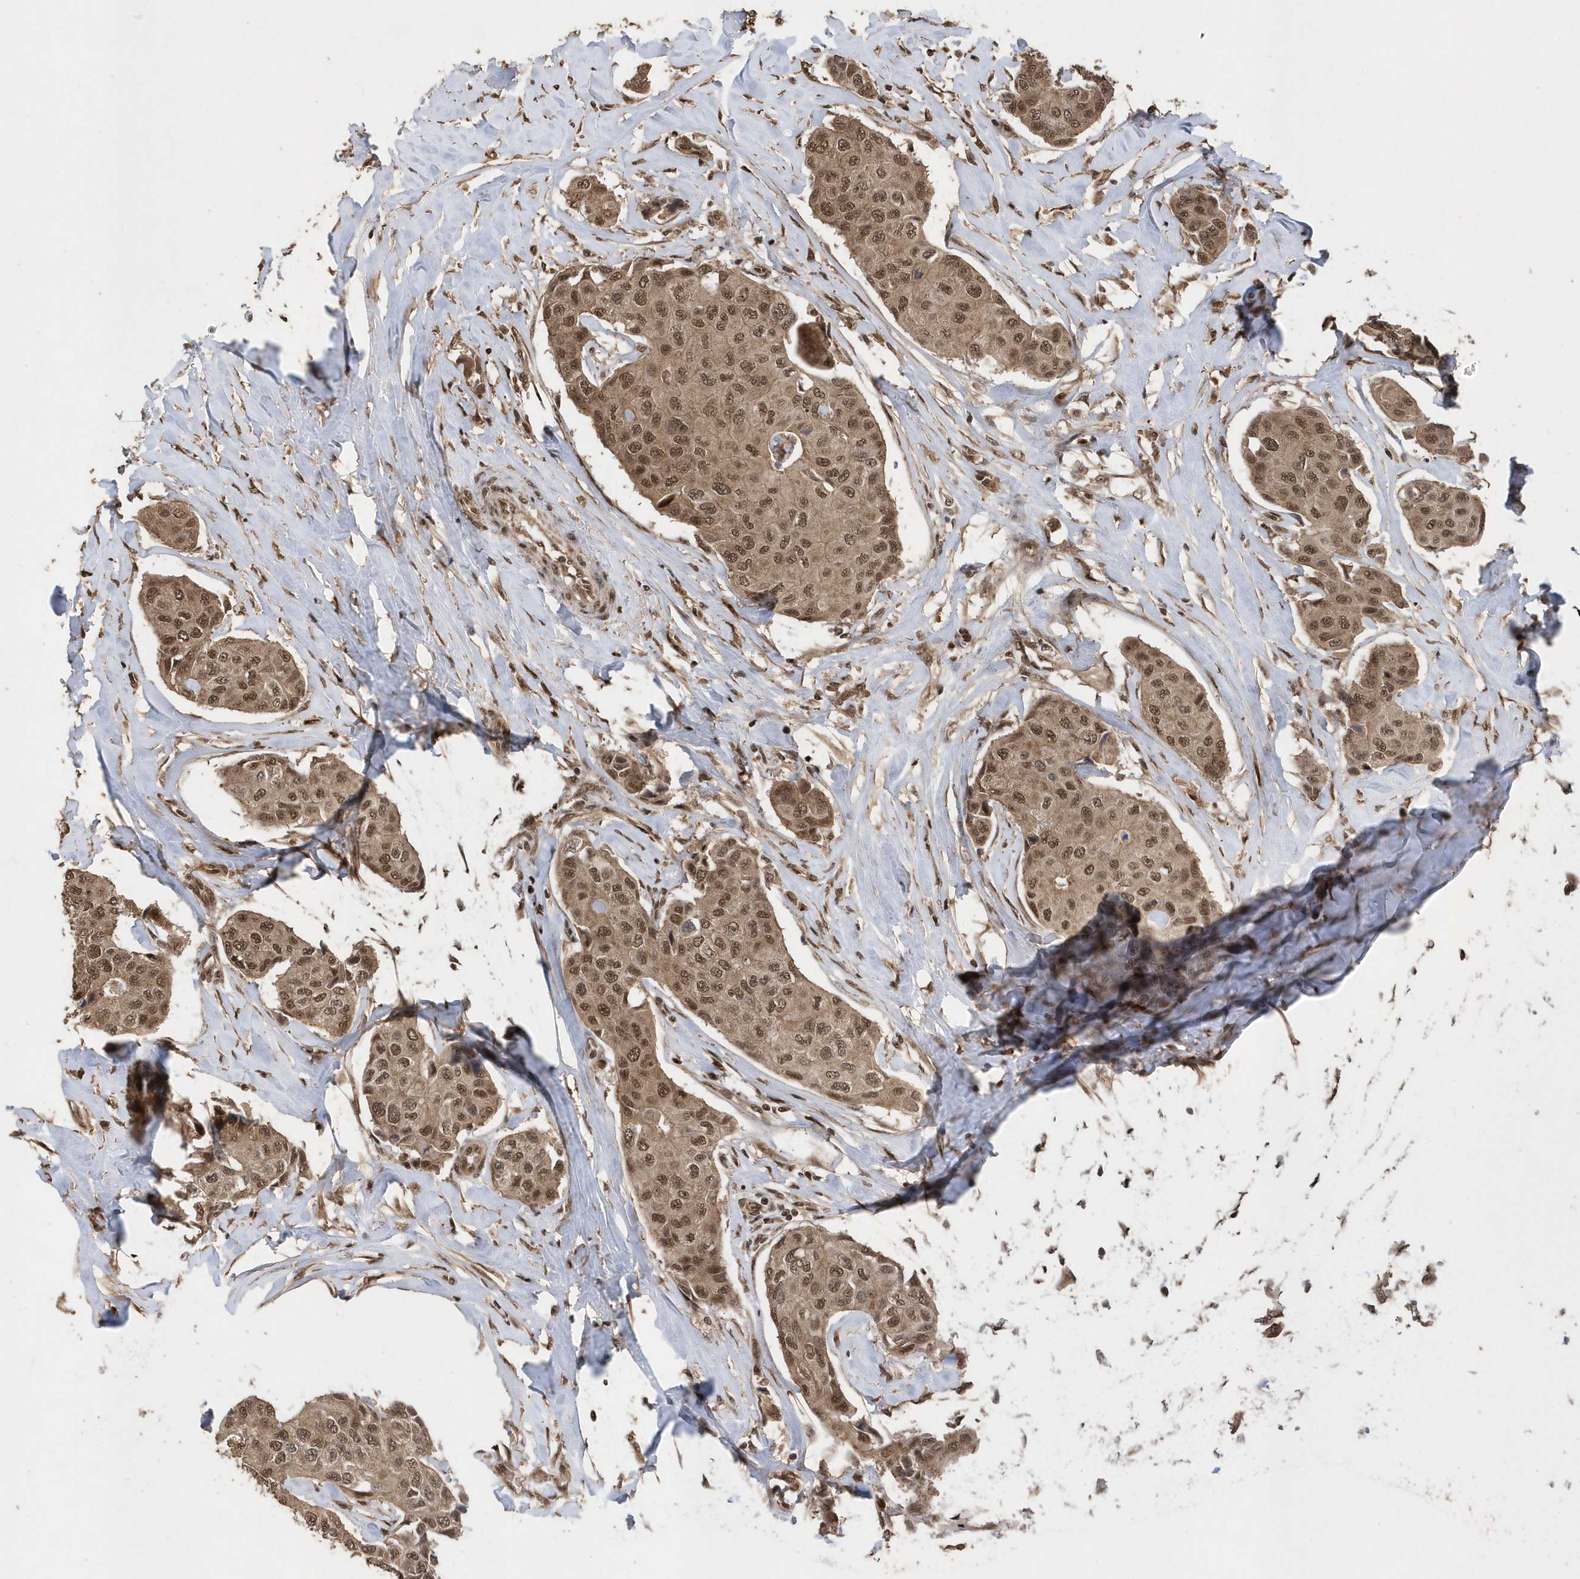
{"staining": {"intensity": "moderate", "quantity": ">75%", "location": "cytoplasmic/membranous,nuclear"}, "tissue": "breast cancer", "cell_type": "Tumor cells", "image_type": "cancer", "snomed": [{"axis": "morphology", "description": "Duct carcinoma"}, {"axis": "topography", "description": "Breast"}], "caption": "Protein positivity by immunohistochemistry demonstrates moderate cytoplasmic/membranous and nuclear positivity in approximately >75% of tumor cells in breast cancer.", "gene": "INTS12", "patient": {"sex": "female", "age": 80}}